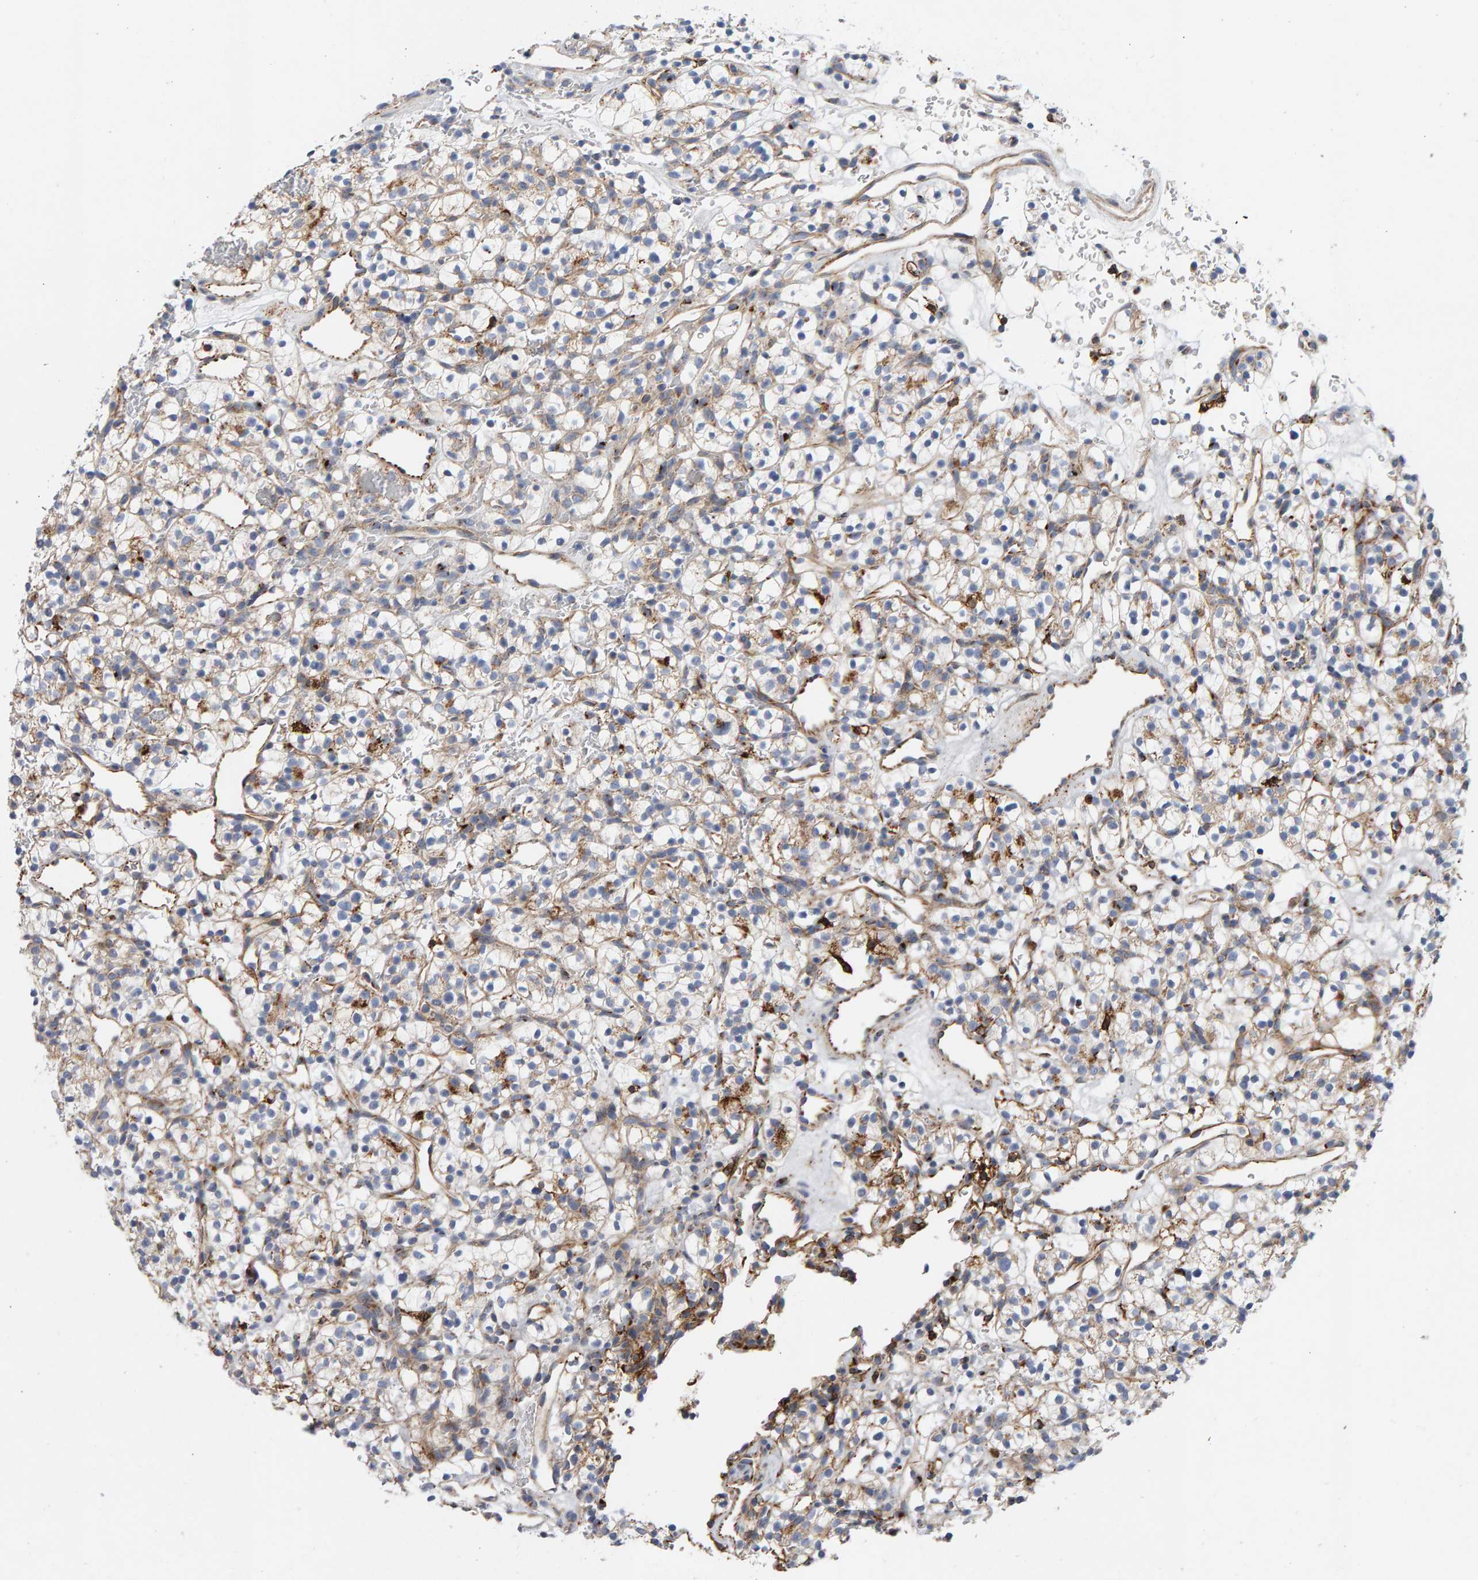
{"staining": {"intensity": "weak", "quantity": "25%-75%", "location": "cytoplasmic/membranous"}, "tissue": "renal cancer", "cell_type": "Tumor cells", "image_type": "cancer", "snomed": [{"axis": "morphology", "description": "Adenocarcinoma, NOS"}, {"axis": "topography", "description": "Kidney"}], "caption": "Tumor cells demonstrate low levels of weak cytoplasmic/membranous staining in approximately 25%-75% of cells in renal cancer (adenocarcinoma). Nuclei are stained in blue.", "gene": "GGTA1", "patient": {"sex": "female", "age": 57}}